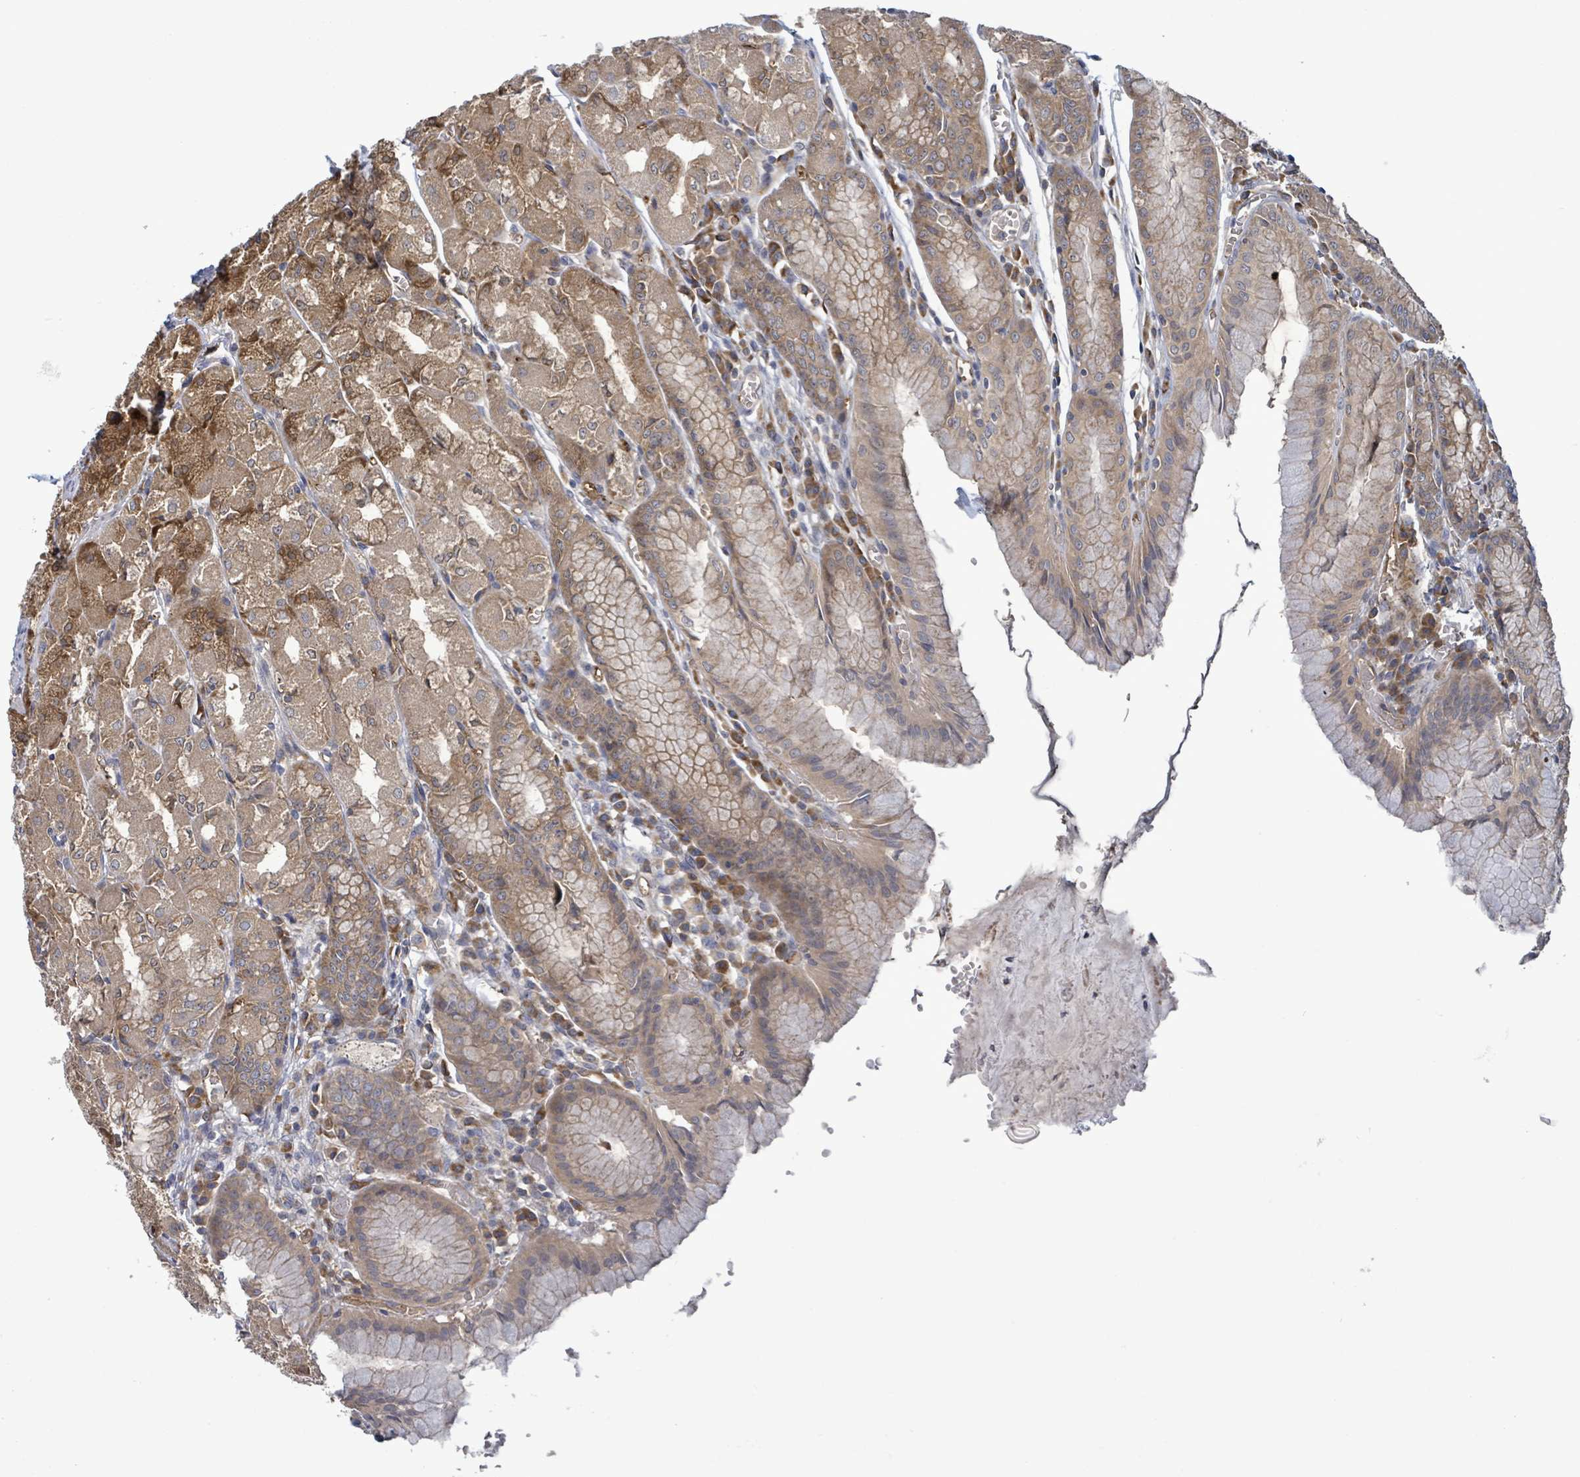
{"staining": {"intensity": "moderate", "quantity": ">75%", "location": "cytoplasmic/membranous"}, "tissue": "stomach", "cell_type": "Glandular cells", "image_type": "normal", "snomed": [{"axis": "morphology", "description": "Normal tissue, NOS"}, {"axis": "topography", "description": "Stomach"}], "caption": "Moderate cytoplasmic/membranous staining for a protein is identified in about >75% of glandular cells of normal stomach using IHC.", "gene": "SERPINE3", "patient": {"sex": "male", "age": 55}}